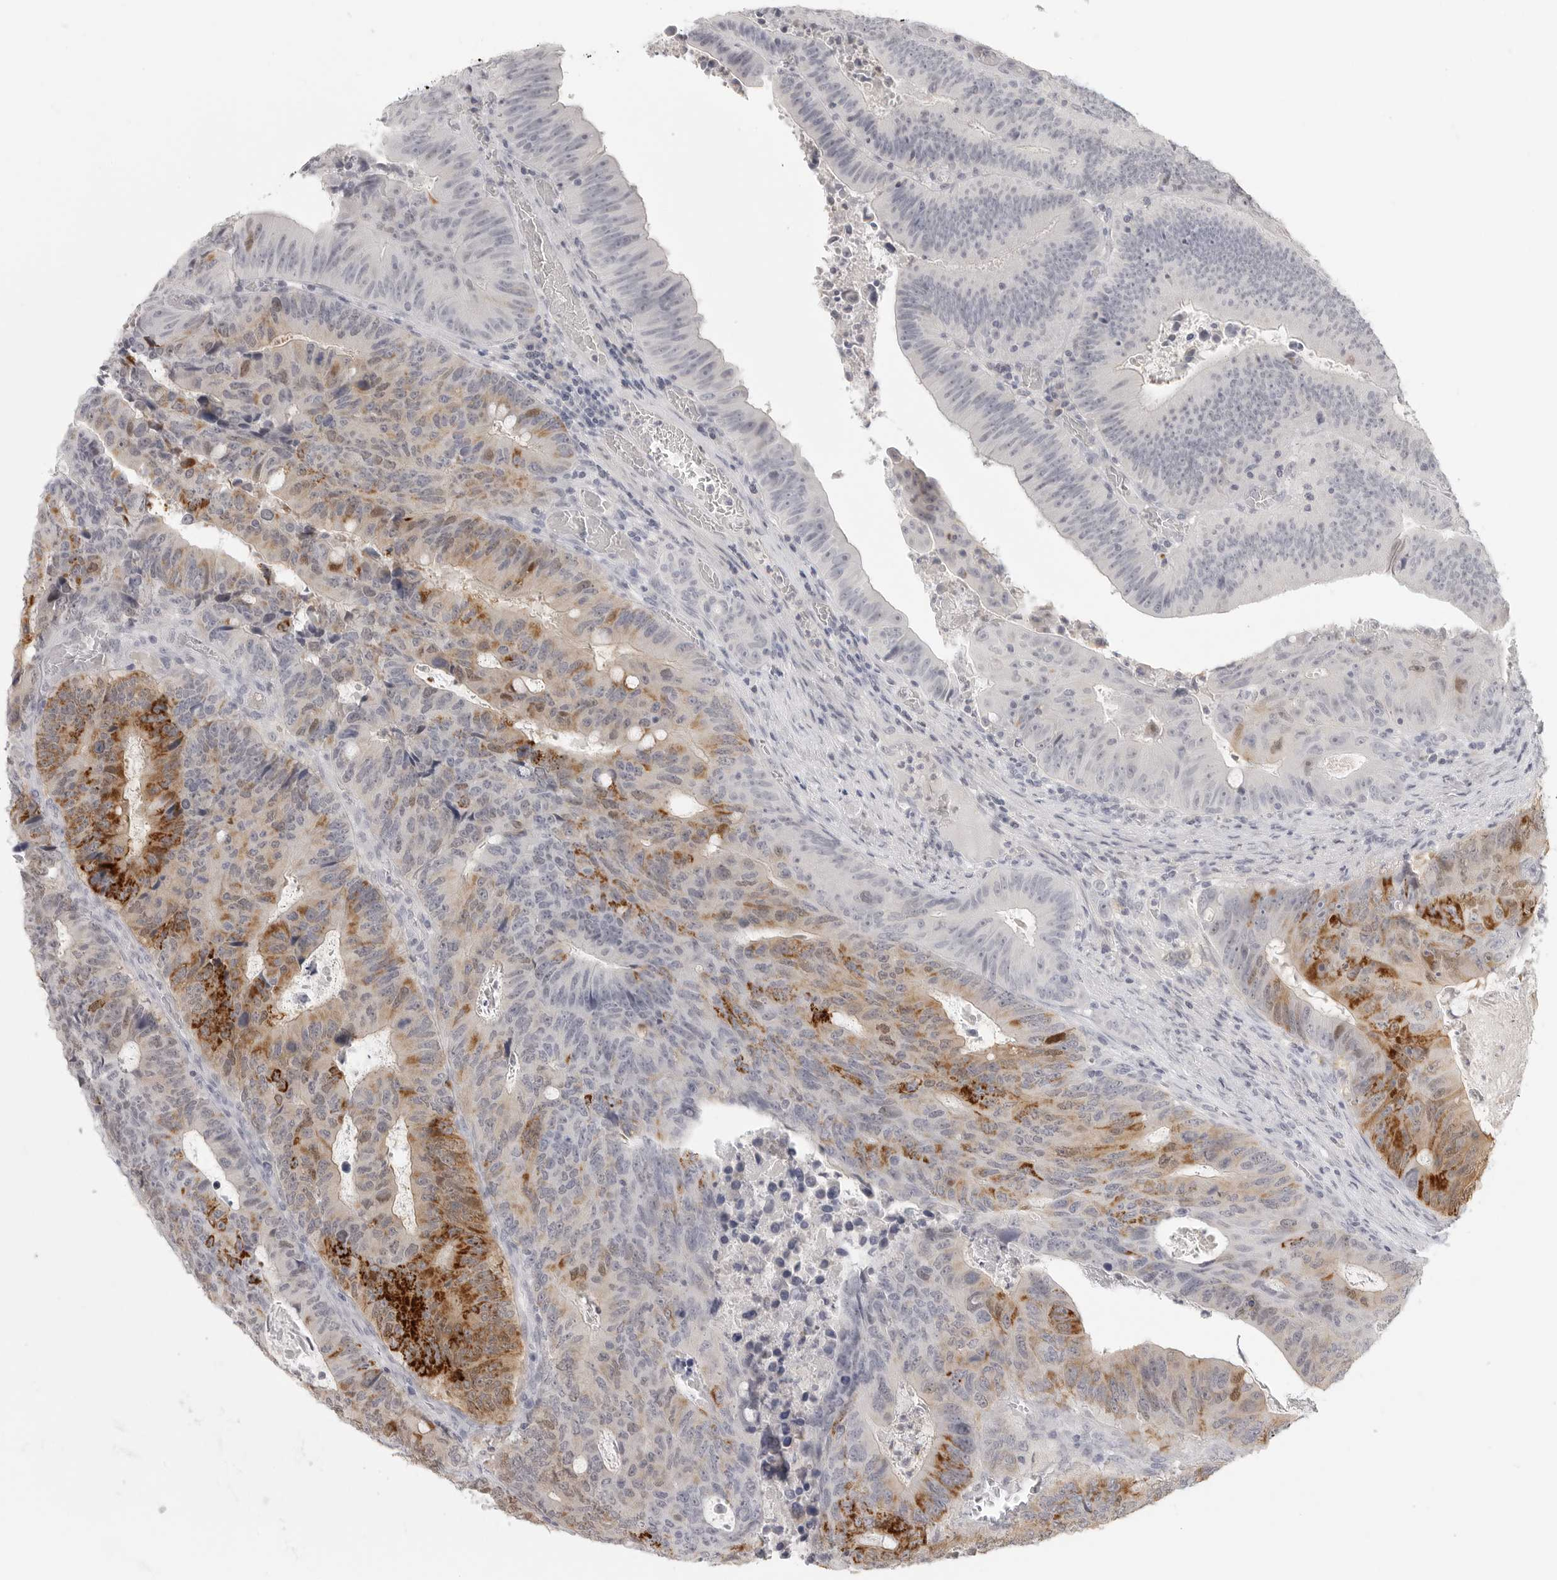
{"staining": {"intensity": "moderate", "quantity": "25%-75%", "location": "cytoplasmic/membranous"}, "tissue": "colorectal cancer", "cell_type": "Tumor cells", "image_type": "cancer", "snomed": [{"axis": "morphology", "description": "Adenocarcinoma, NOS"}, {"axis": "topography", "description": "Colon"}], "caption": "Immunohistochemistry image of human colorectal cancer stained for a protein (brown), which displays medium levels of moderate cytoplasmic/membranous expression in approximately 25%-75% of tumor cells.", "gene": "HMGCS2", "patient": {"sex": "male", "age": 87}}